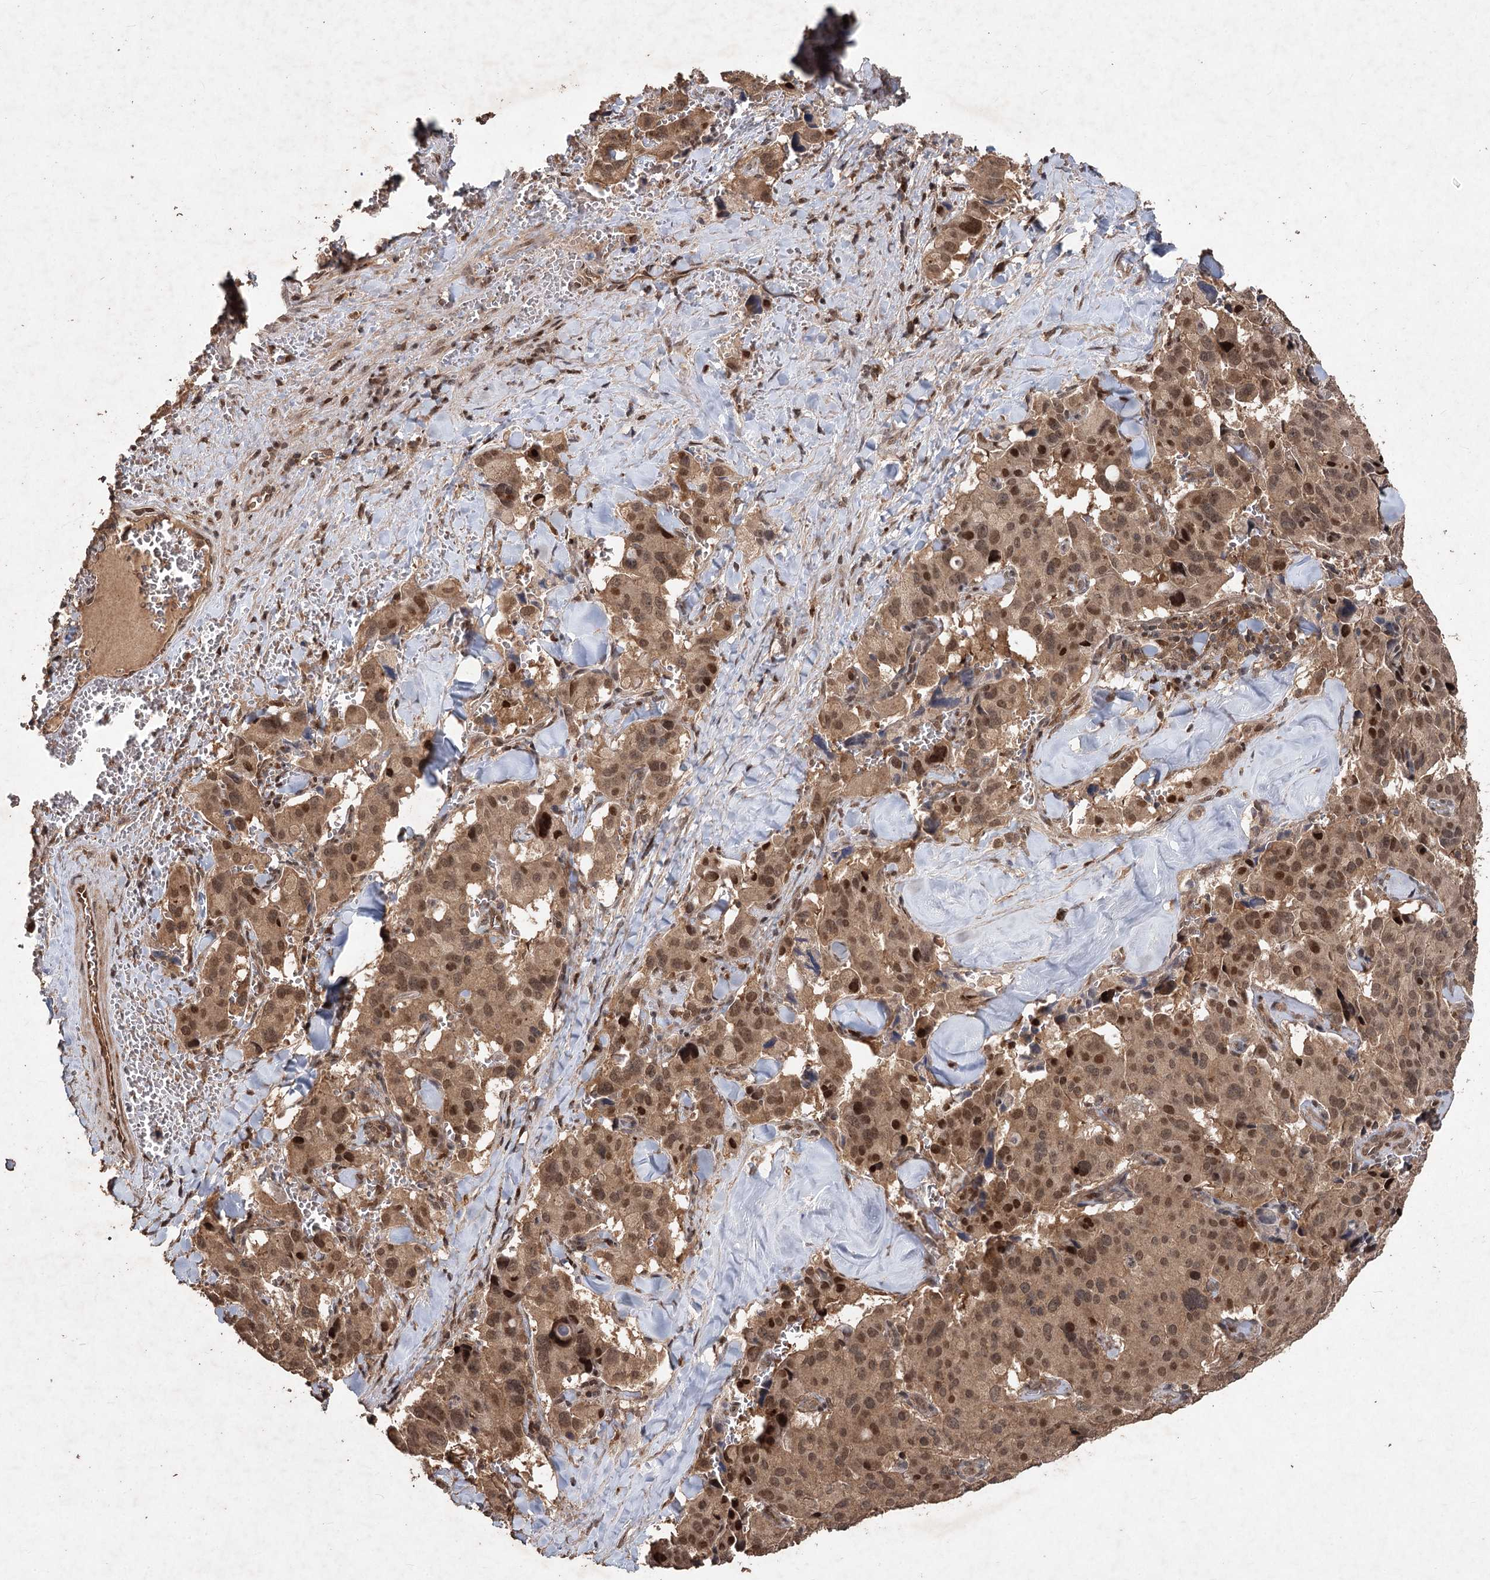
{"staining": {"intensity": "moderate", "quantity": ">75%", "location": "nuclear"}, "tissue": "pancreatic cancer", "cell_type": "Tumor cells", "image_type": "cancer", "snomed": [{"axis": "morphology", "description": "Adenocarcinoma, NOS"}, {"axis": "topography", "description": "Pancreas"}], "caption": "Protein staining of pancreatic adenocarcinoma tissue reveals moderate nuclear staining in about >75% of tumor cells.", "gene": "FBXO7", "patient": {"sex": "male", "age": 65}}